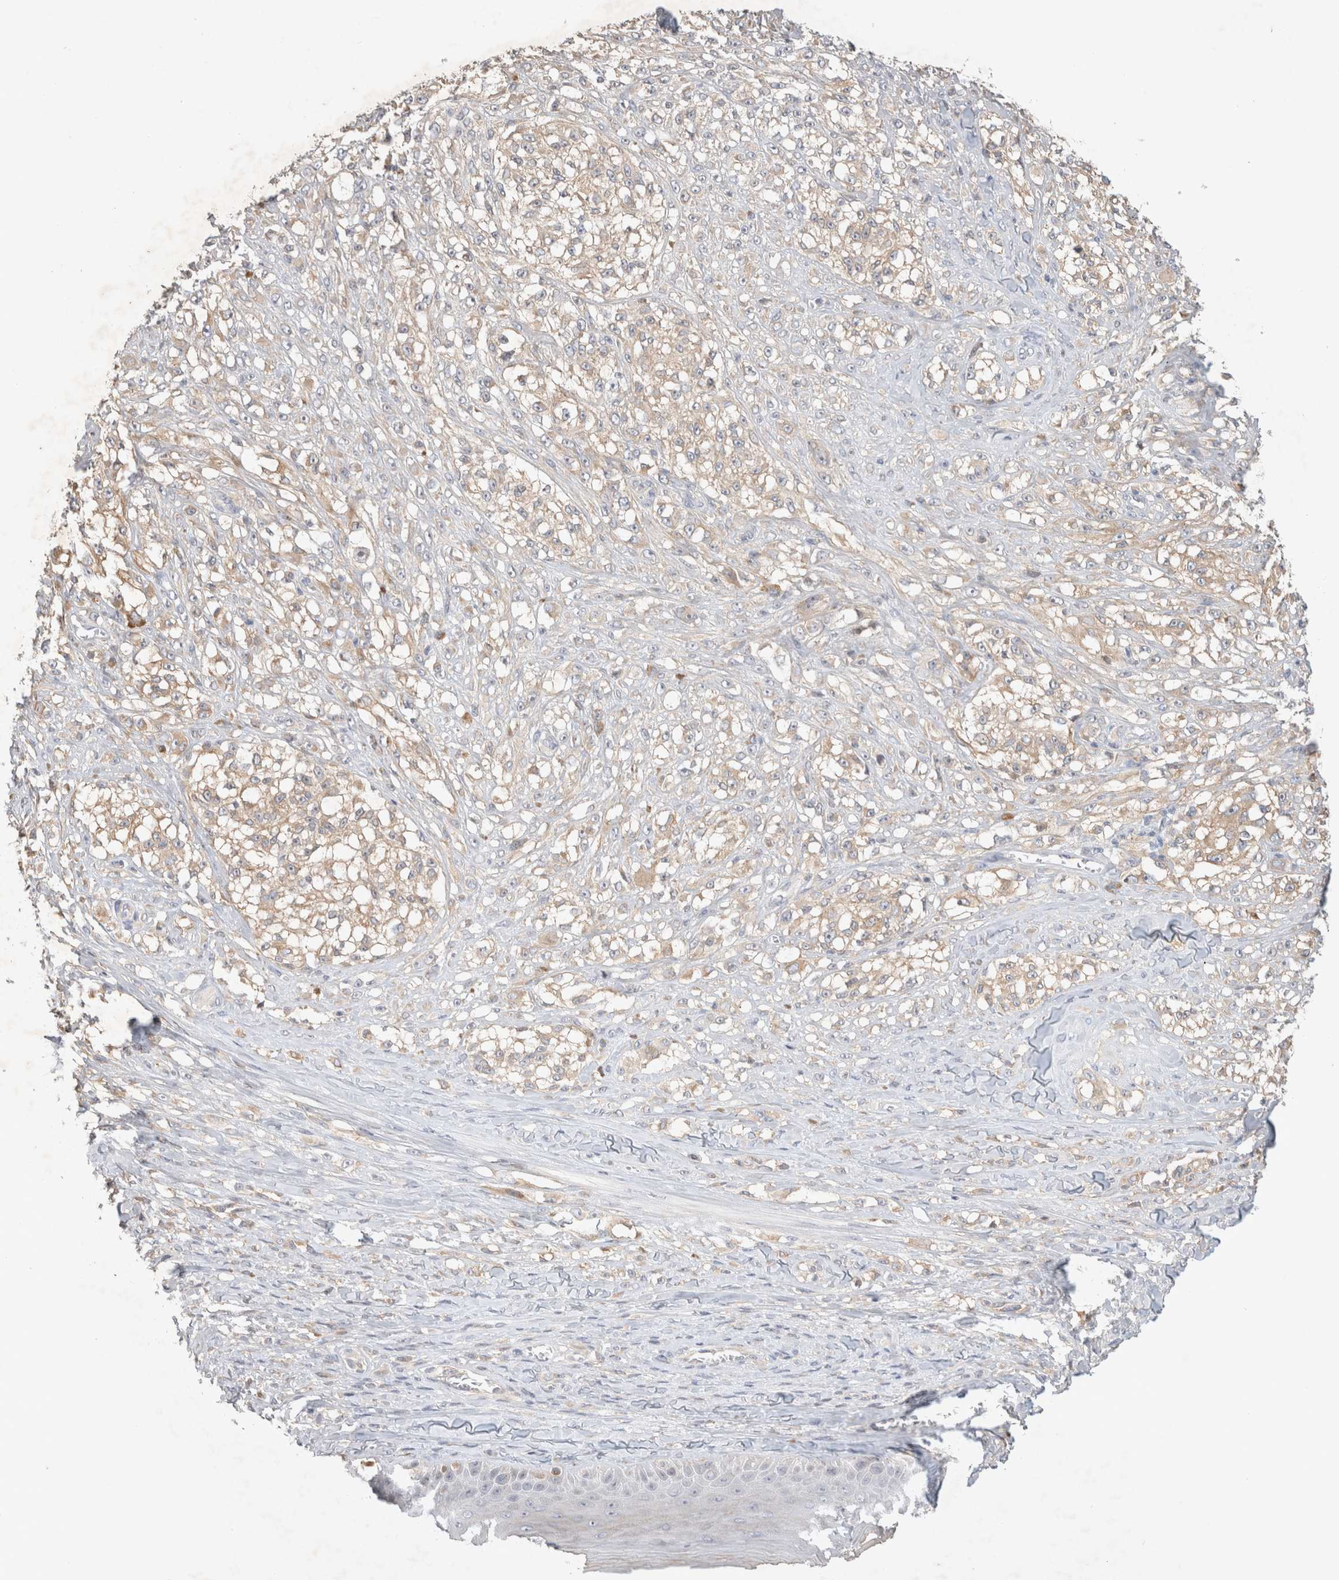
{"staining": {"intensity": "weak", "quantity": "25%-75%", "location": "cytoplasmic/membranous"}, "tissue": "melanoma", "cell_type": "Tumor cells", "image_type": "cancer", "snomed": [{"axis": "morphology", "description": "Malignant melanoma, NOS"}, {"axis": "topography", "description": "Skin of head"}], "caption": "Melanoma was stained to show a protein in brown. There is low levels of weak cytoplasmic/membranous staining in approximately 25%-75% of tumor cells. The staining was performed using DAB (3,3'-diaminobenzidine) to visualize the protein expression in brown, while the nuclei were stained in blue with hematoxylin (Magnification: 20x).", "gene": "NEDD4L", "patient": {"sex": "male", "age": 83}}